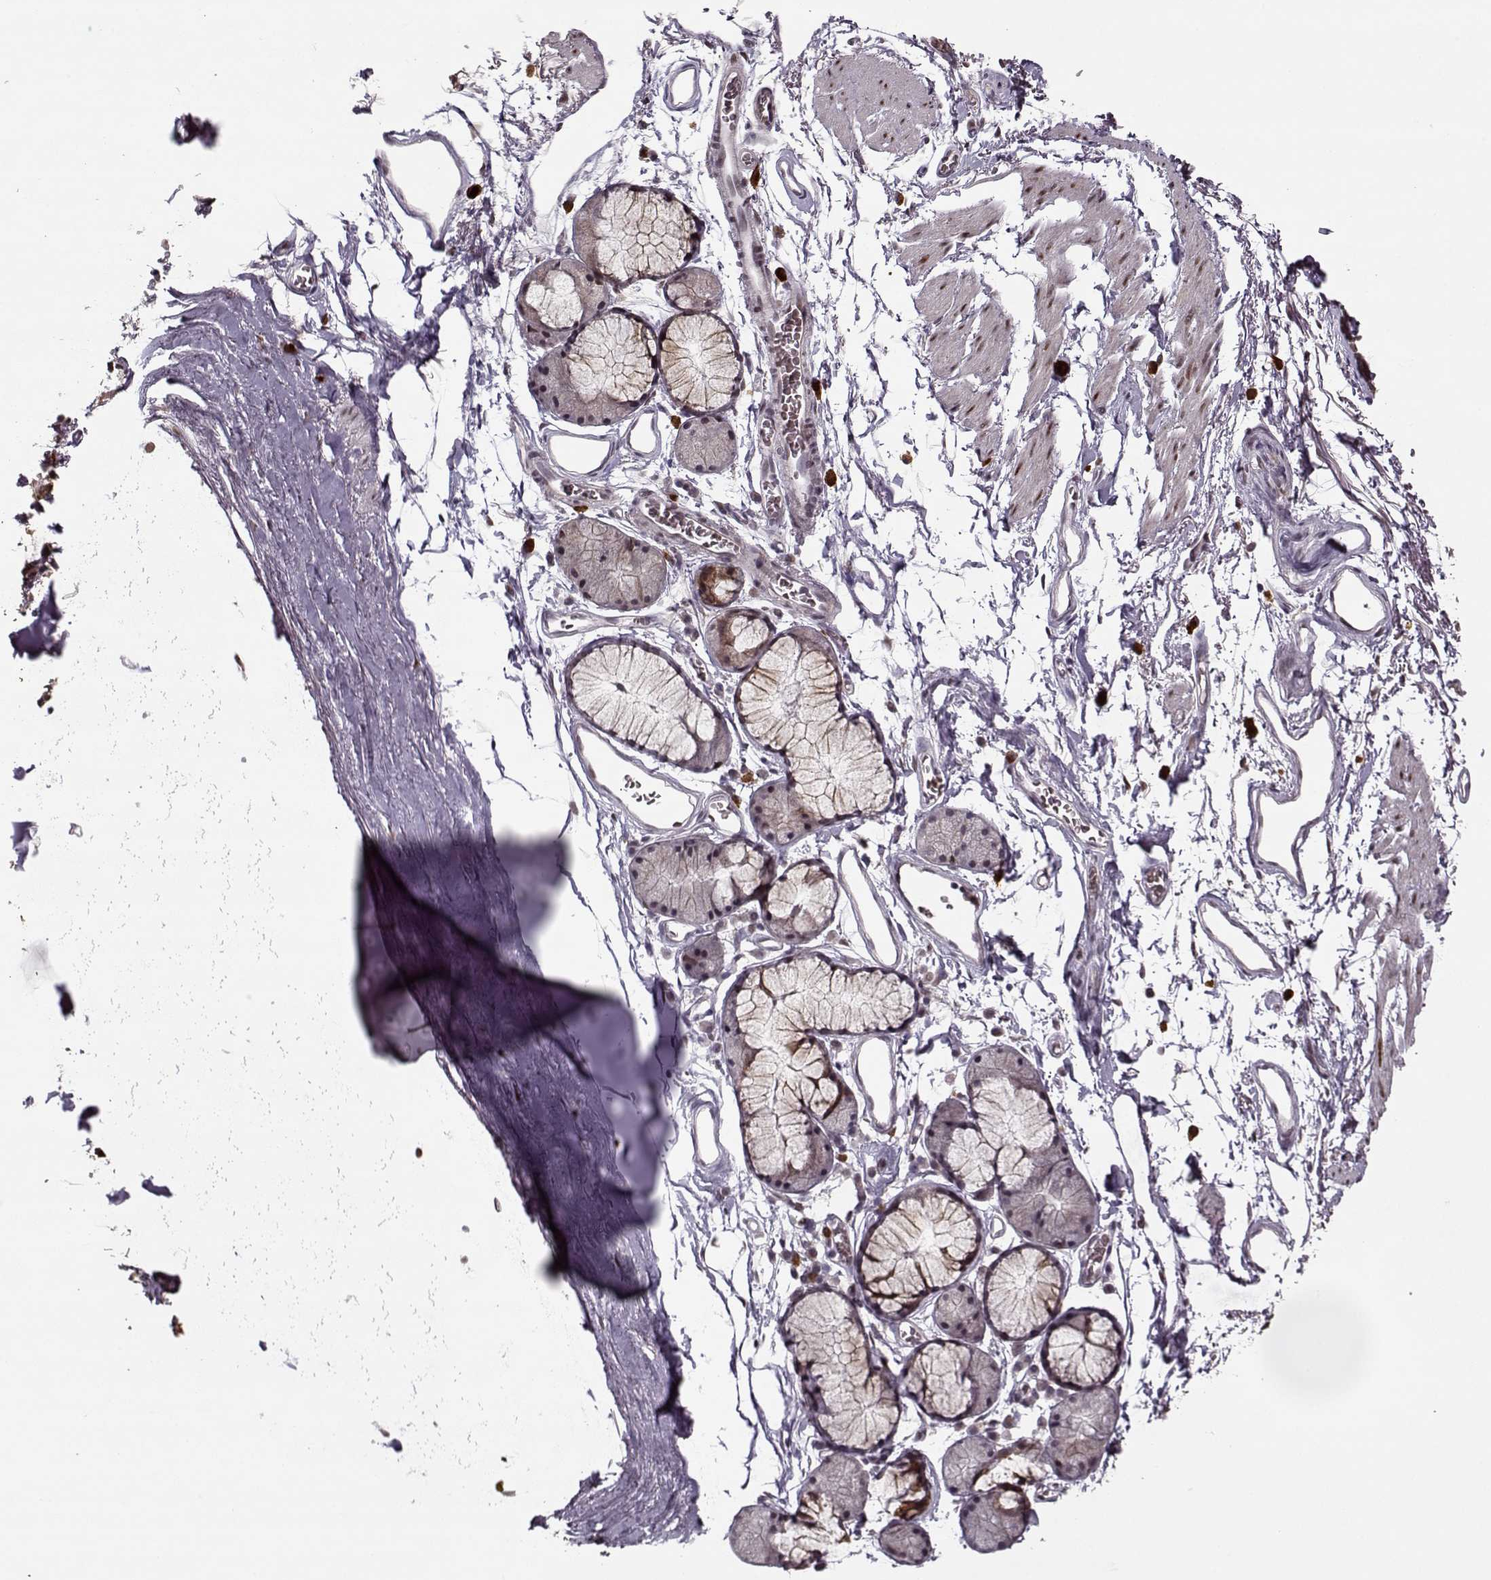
{"staining": {"intensity": "negative", "quantity": "none", "location": "none"}, "tissue": "adipose tissue", "cell_type": "Adipocytes", "image_type": "normal", "snomed": [{"axis": "morphology", "description": "Normal tissue, NOS"}, {"axis": "topography", "description": "Cartilage tissue"}, {"axis": "topography", "description": "Bronchus"}], "caption": "DAB (3,3'-diaminobenzidine) immunohistochemical staining of normal human adipose tissue displays no significant positivity in adipocytes.", "gene": "DENND4B", "patient": {"sex": "female", "age": 79}}